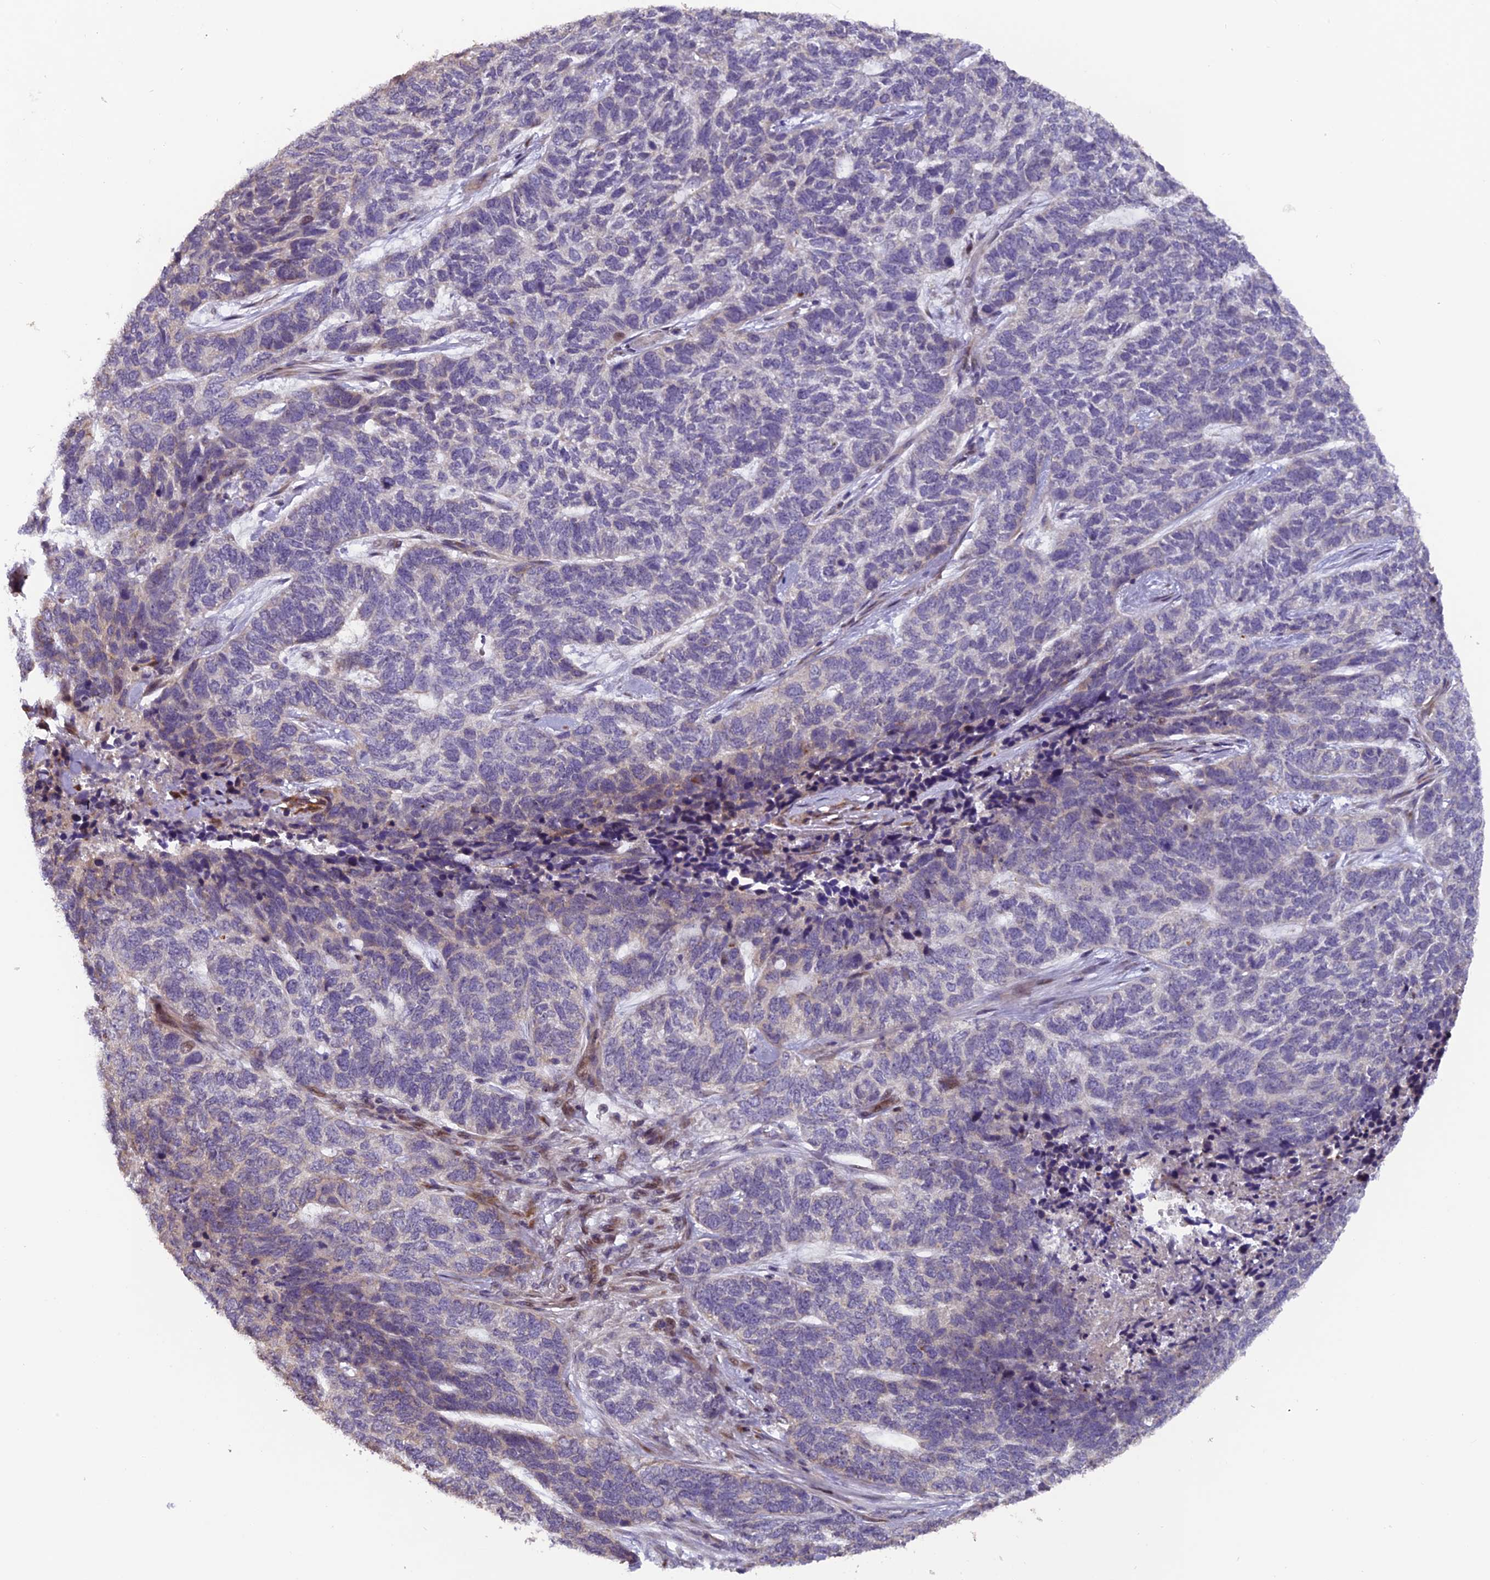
{"staining": {"intensity": "moderate", "quantity": "<25%", "location": "cytoplasmic/membranous,nuclear"}, "tissue": "skin cancer", "cell_type": "Tumor cells", "image_type": "cancer", "snomed": [{"axis": "morphology", "description": "Basal cell carcinoma"}, {"axis": "topography", "description": "Skin"}], "caption": "Protein expression analysis of human basal cell carcinoma (skin) reveals moderate cytoplasmic/membranous and nuclear staining in approximately <25% of tumor cells.", "gene": "RAB28", "patient": {"sex": "female", "age": 65}}